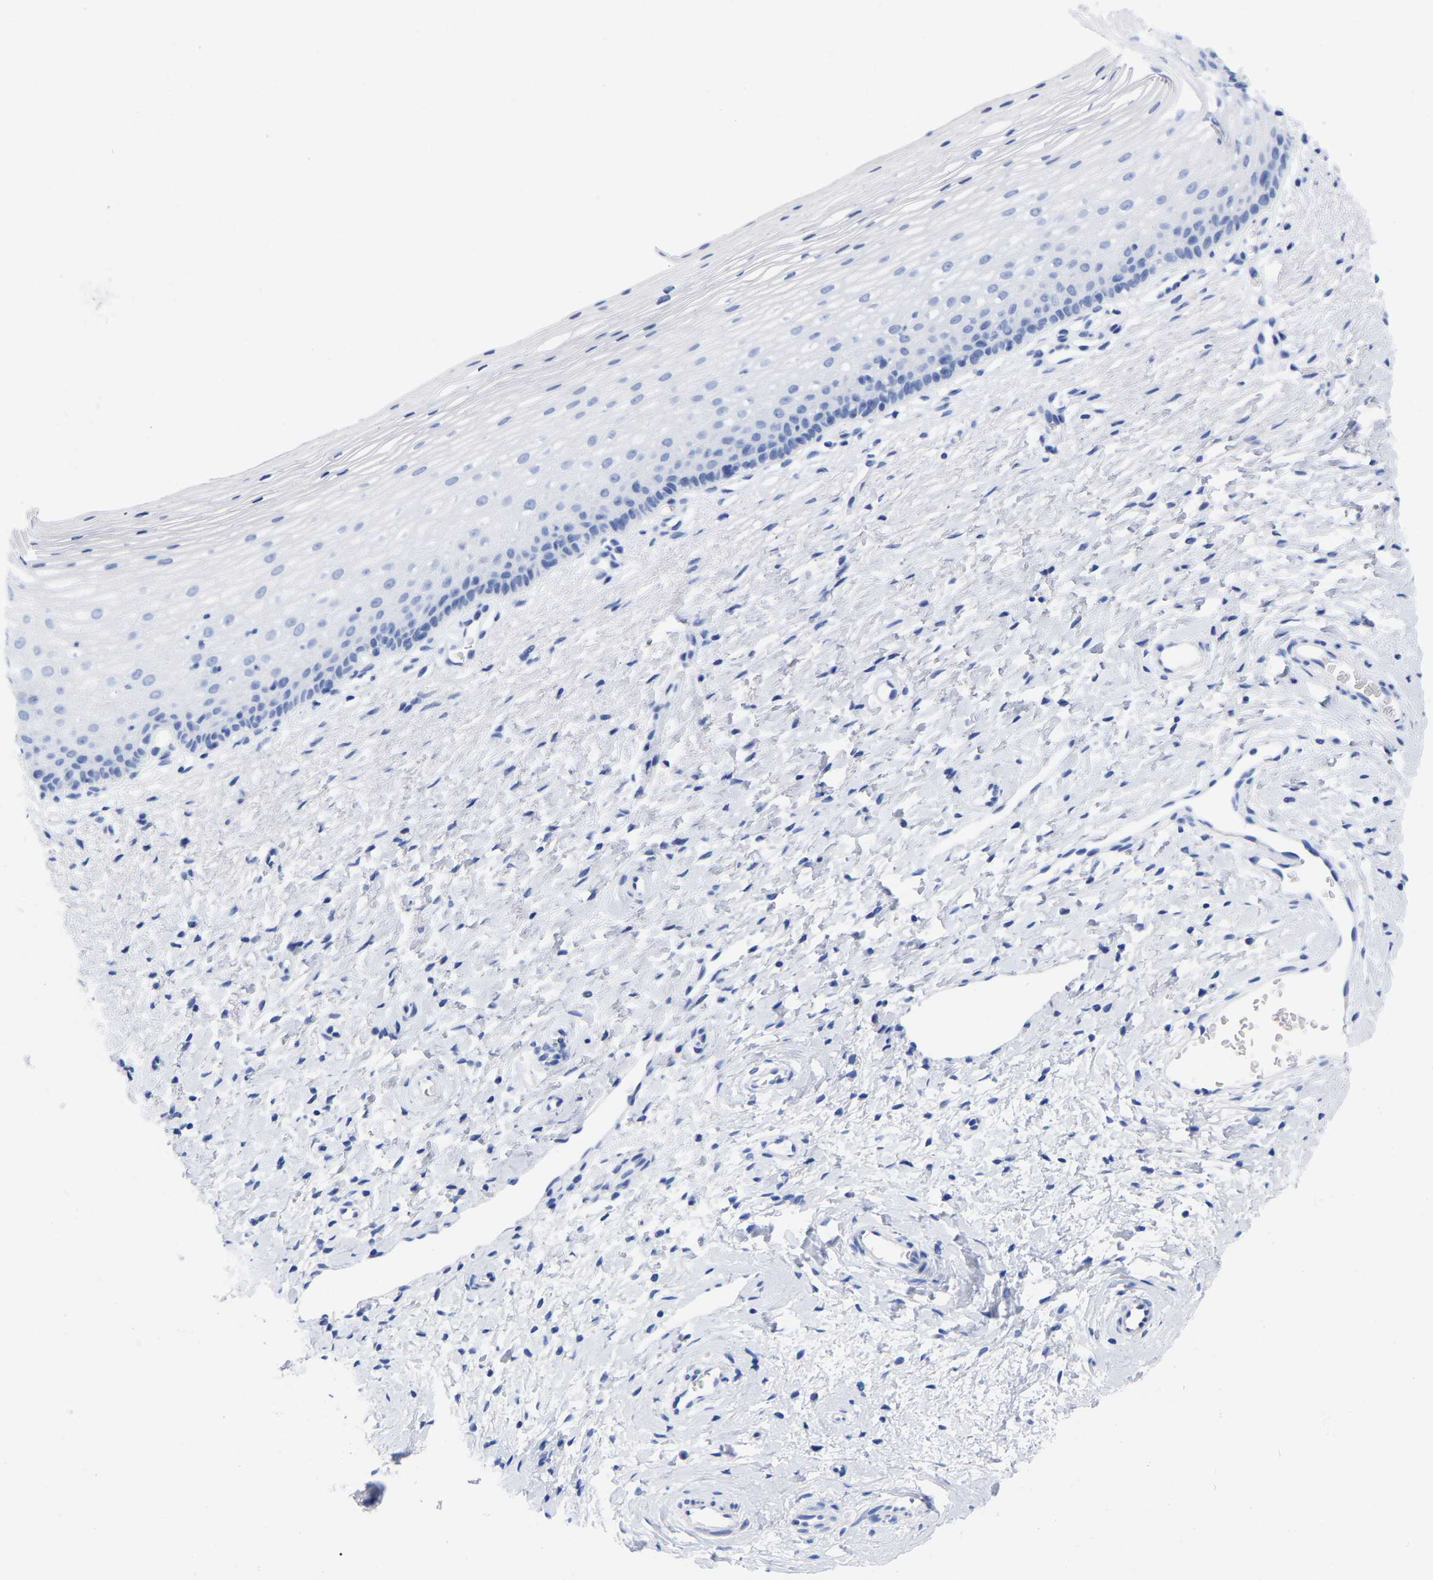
{"staining": {"intensity": "negative", "quantity": "none", "location": "none"}, "tissue": "cervix", "cell_type": "Glandular cells", "image_type": "normal", "snomed": [{"axis": "morphology", "description": "Normal tissue, NOS"}, {"axis": "topography", "description": "Cervix"}], "caption": "Image shows no protein positivity in glandular cells of normal cervix. (DAB immunohistochemistry (IHC) with hematoxylin counter stain).", "gene": "HAPLN1", "patient": {"sex": "female", "age": 72}}